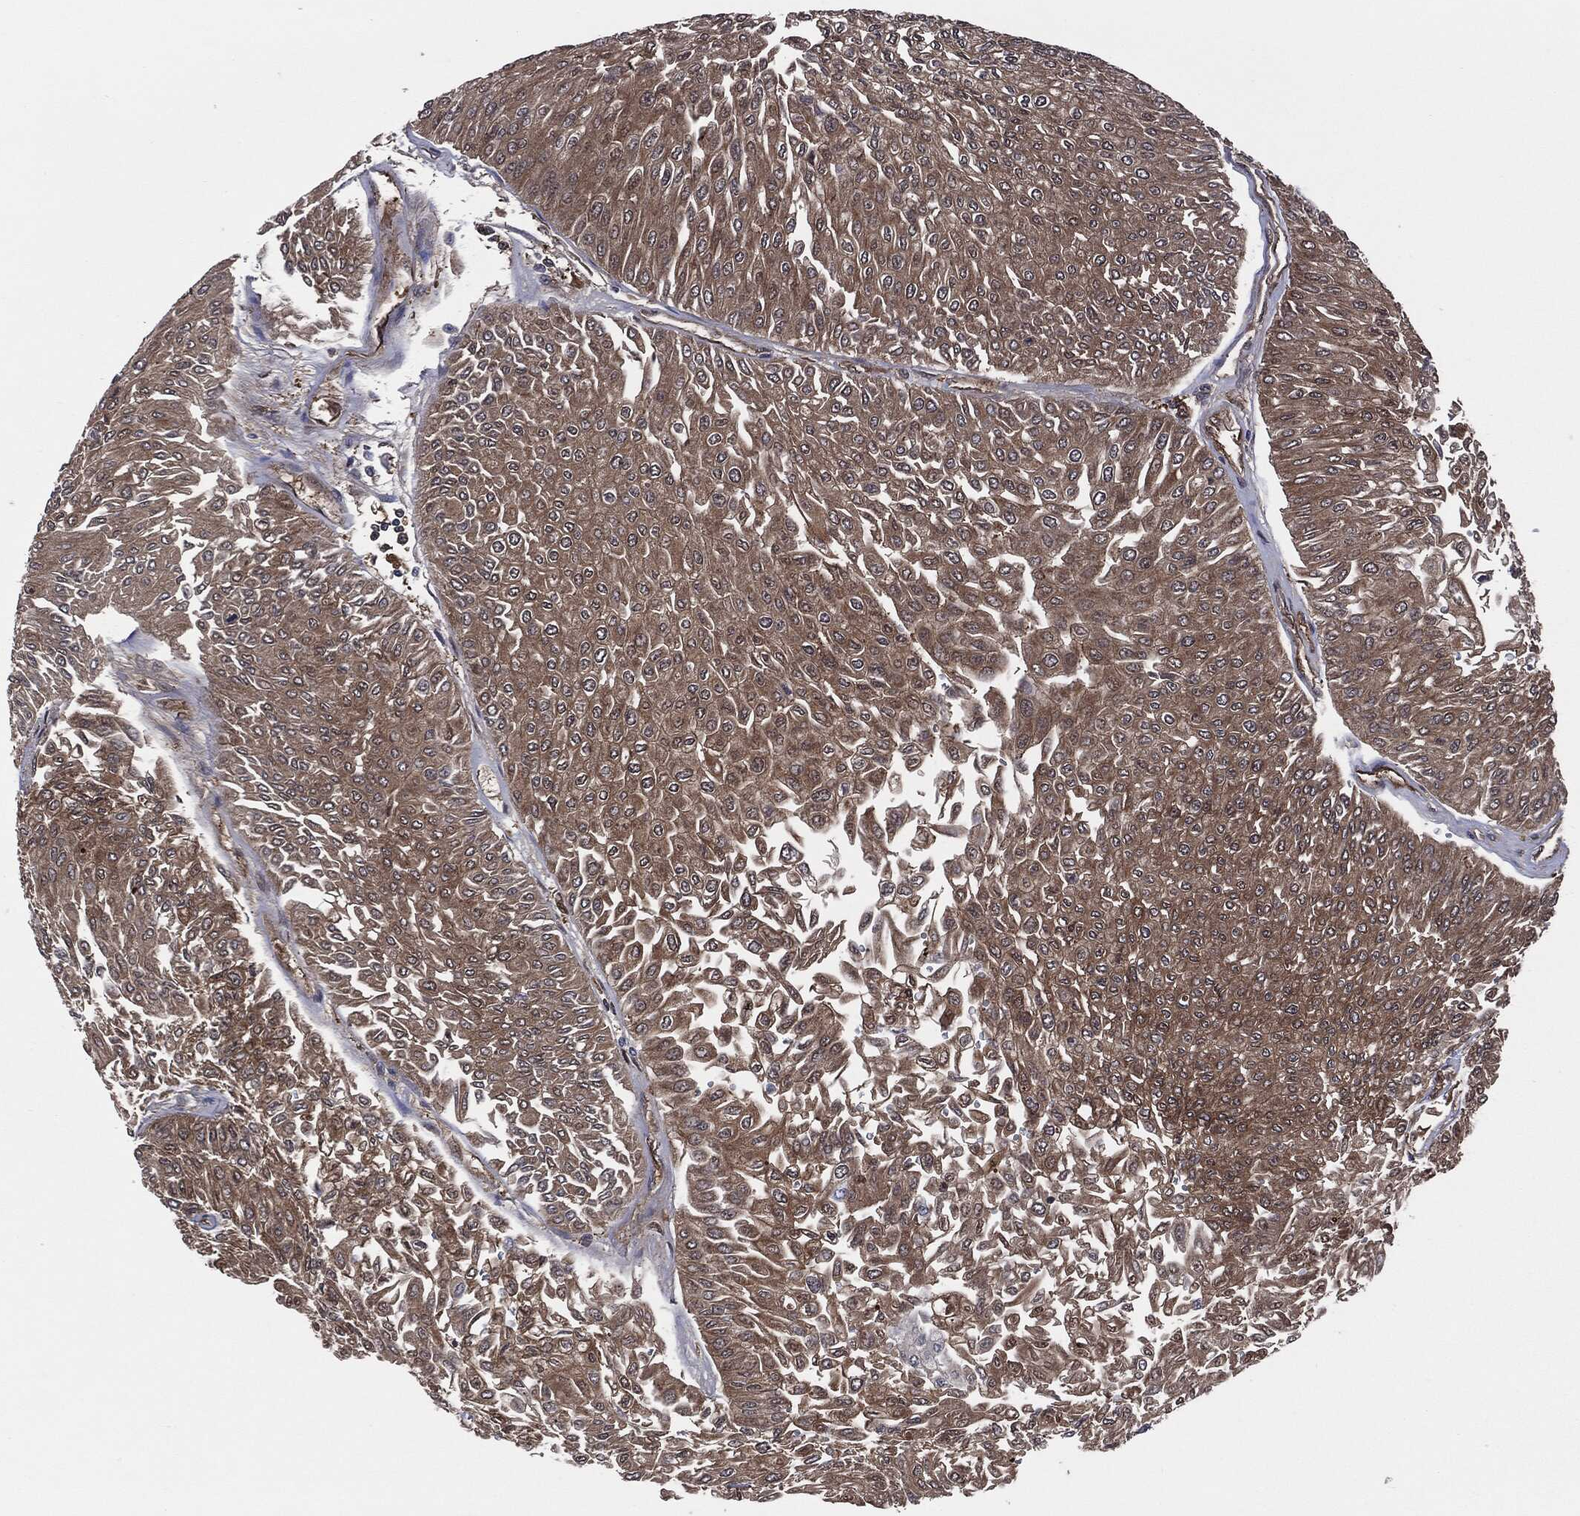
{"staining": {"intensity": "moderate", "quantity": "25%-75%", "location": "cytoplasmic/membranous"}, "tissue": "urothelial cancer", "cell_type": "Tumor cells", "image_type": "cancer", "snomed": [{"axis": "morphology", "description": "Urothelial carcinoma, Low grade"}, {"axis": "topography", "description": "Urinary bladder"}], "caption": "Protein staining exhibits moderate cytoplasmic/membranous expression in about 25%-75% of tumor cells in low-grade urothelial carcinoma.", "gene": "XPNPEP1", "patient": {"sex": "male", "age": 67}}